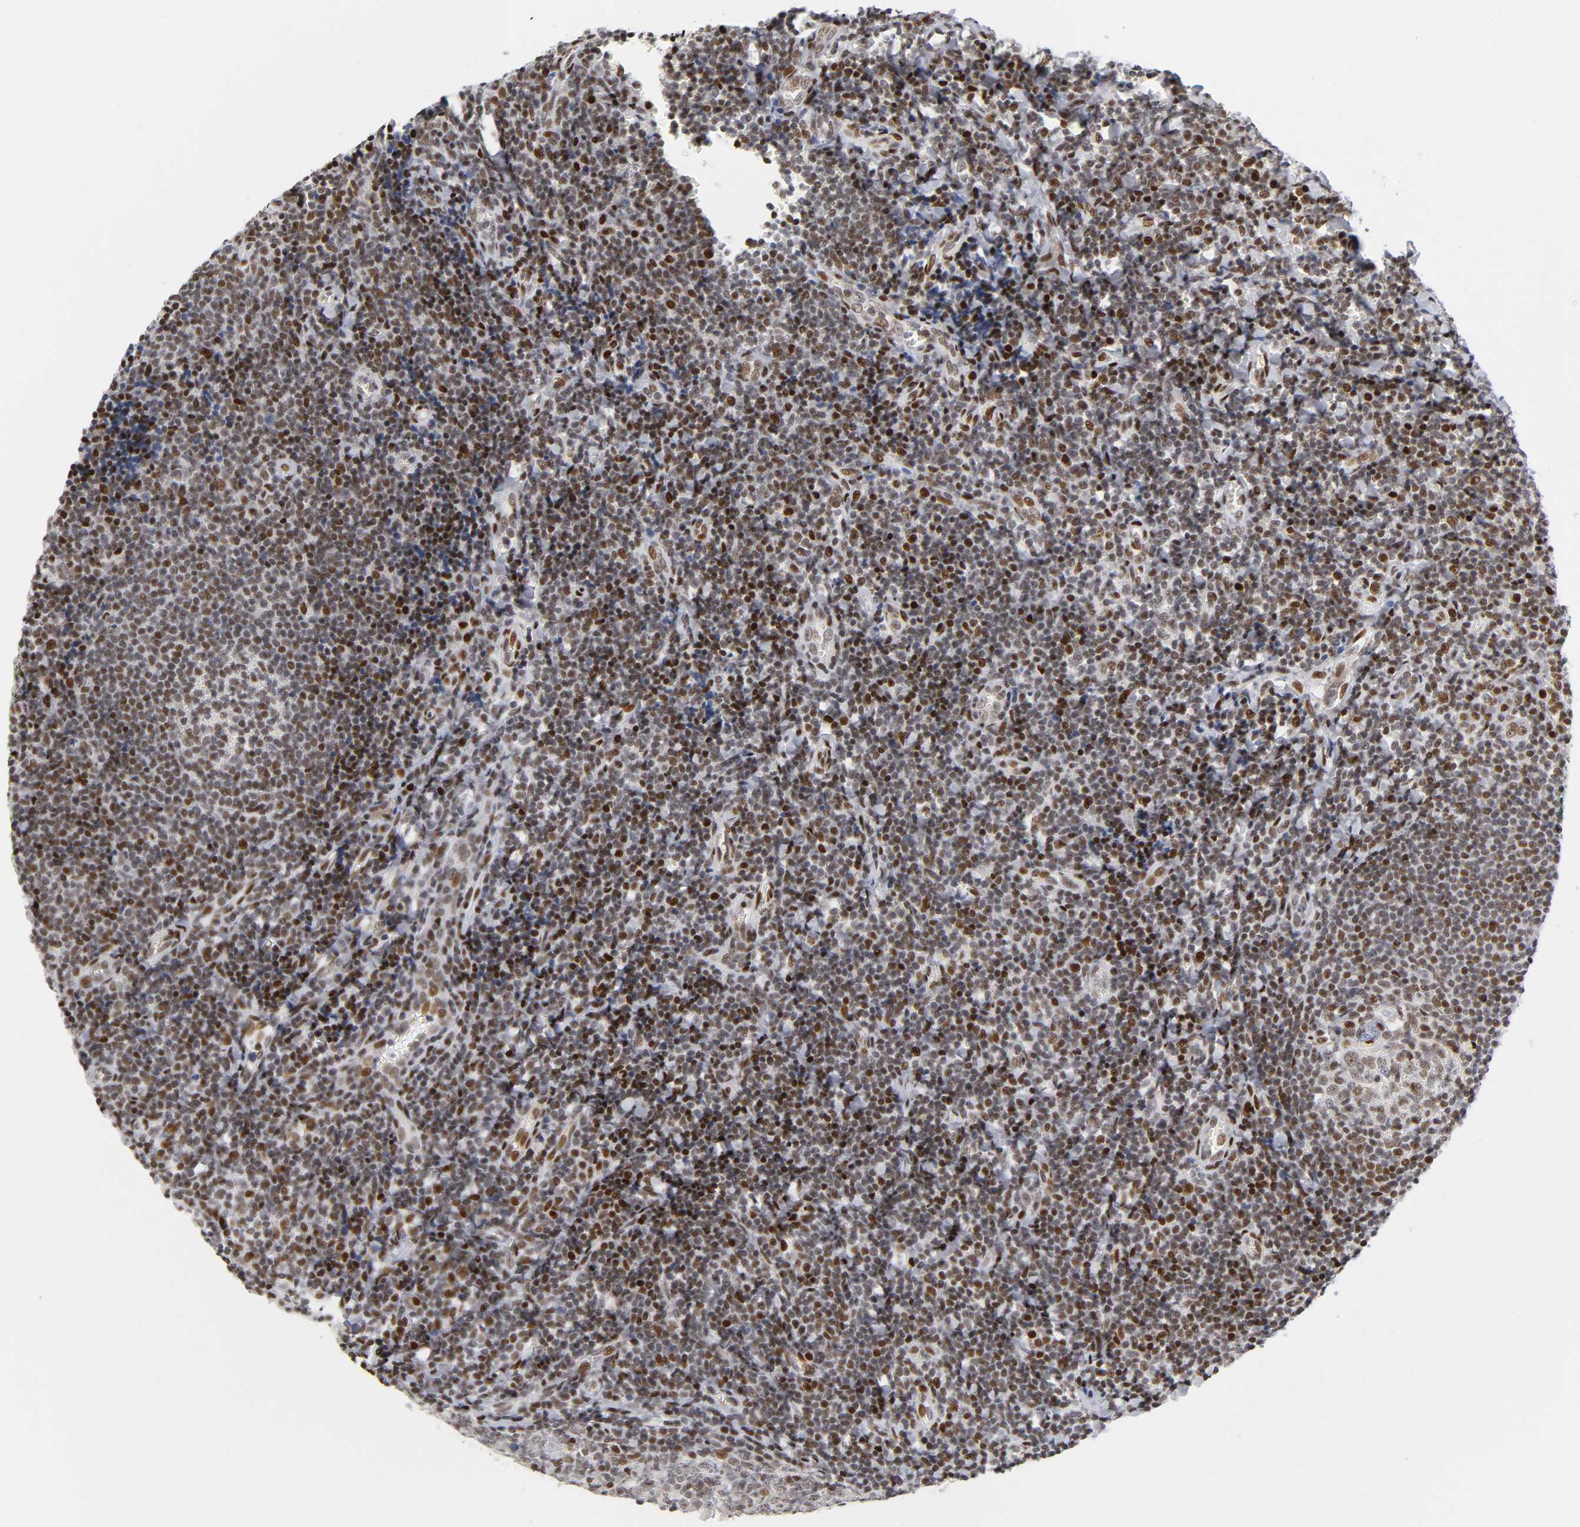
{"staining": {"intensity": "strong", "quantity": ">75%", "location": "nuclear"}, "tissue": "tonsil", "cell_type": "Germinal center cells", "image_type": "normal", "snomed": [{"axis": "morphology", "description": "Normal tissue, NOS"}, {"axis": "topography", "description": "Tonsil"}], "caption": "A high amount of strong nuclear expression is seen in approximately >75% of germinal center cells in benign tonsil.", "gene": "SP3", "patient": {"sex": "male", "age": 31}}